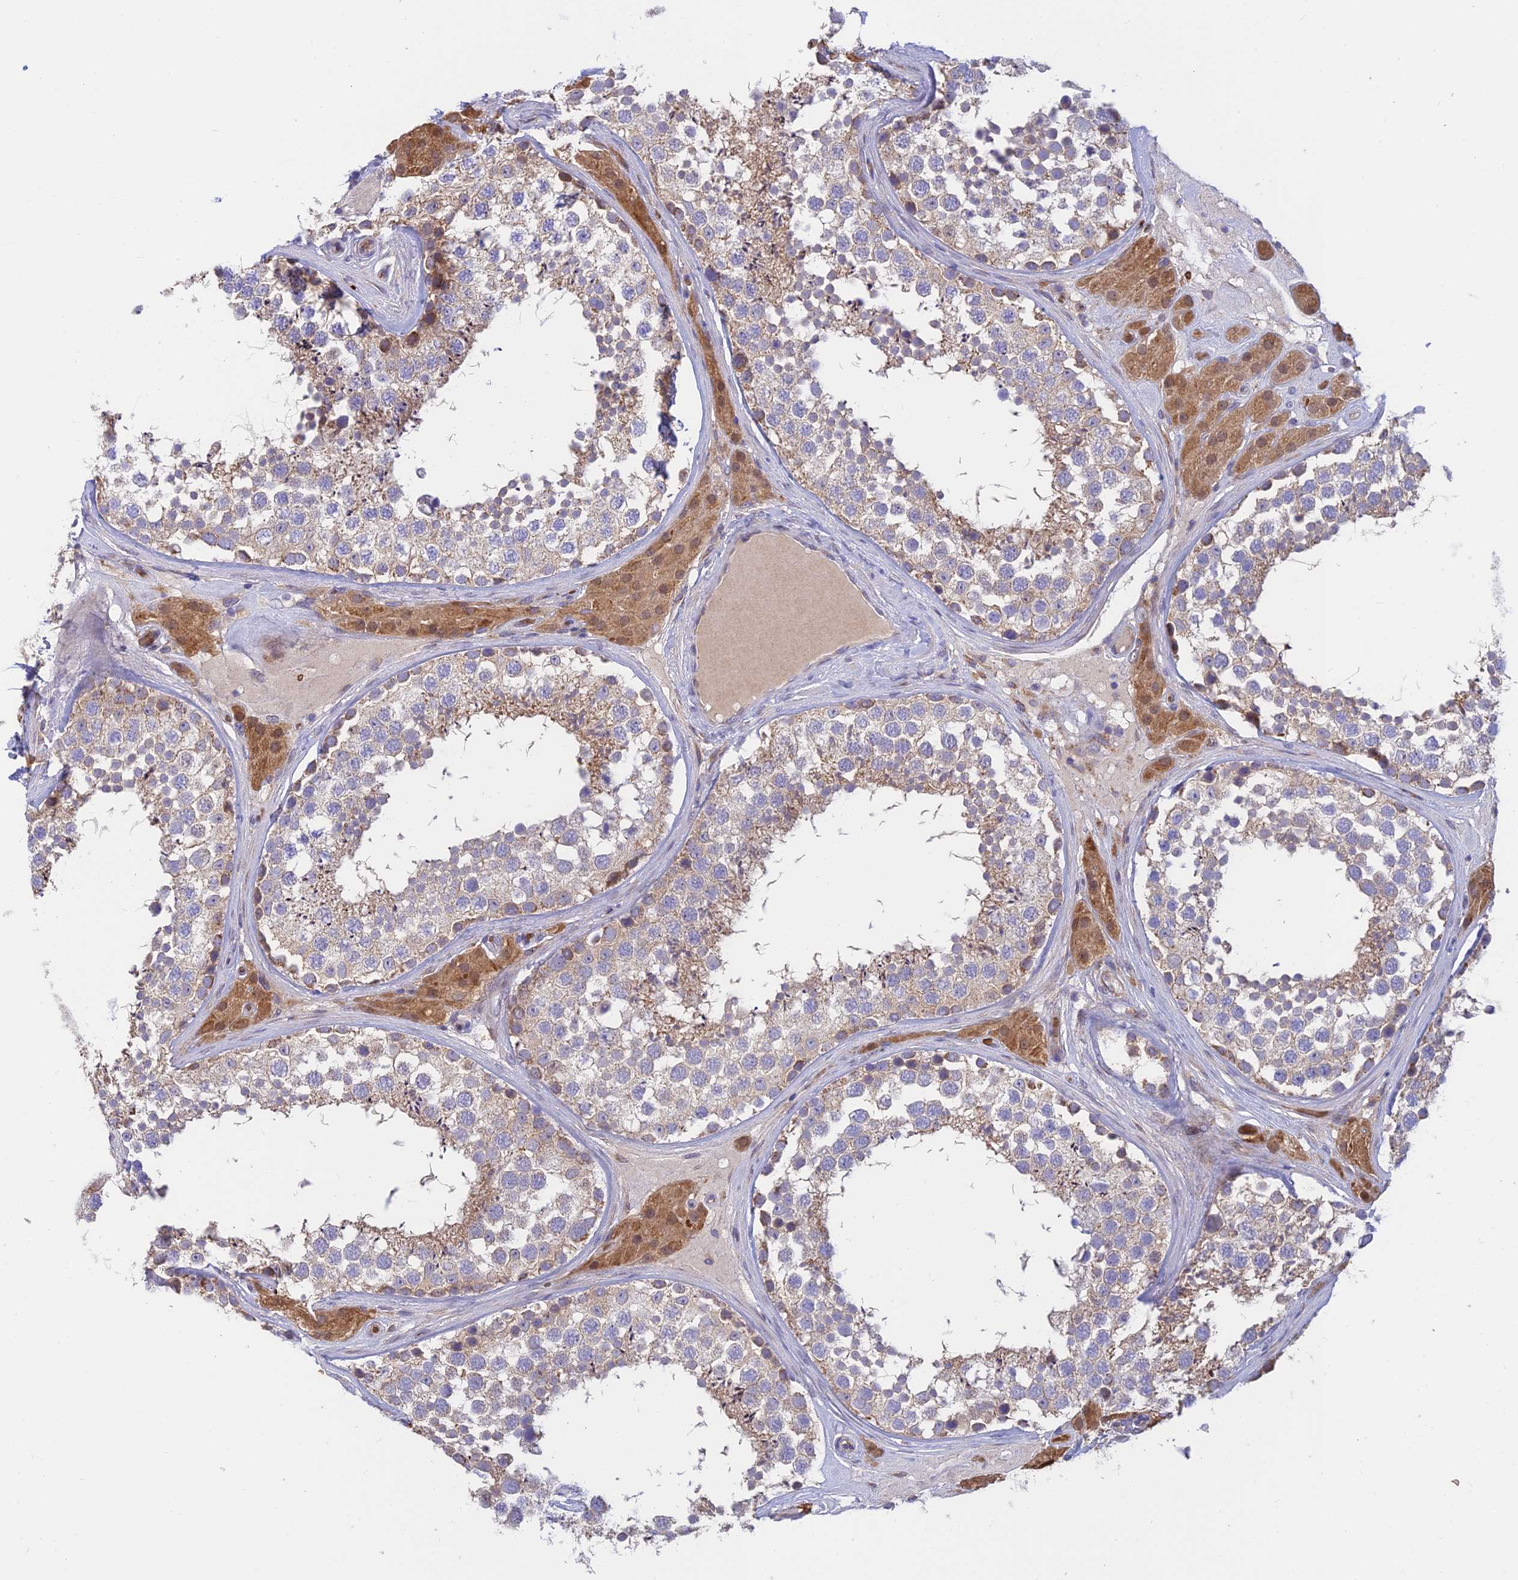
{"staining": {"intensity": "moderate", "quantity": "<25%", "location": "cytoplasmic/membranous"}, "tissue": "testis", "cell_type": "Cells in seminiferous ducts", "image_type": "normal", "snomed": [{"axis": "morphology", "description": "Normal tissue, NOS"}, {"axis": "topography", "description": "Testis"}], "caption": "Immunohistochemistry (DAB) staining of normal human testis reveals moderate cytoplasmic/membranous protein staining in approximately <25% of cells in seminiferous ducts.", "gene": "UFSP2", "patient": {"sex": "male", "age": 46}}